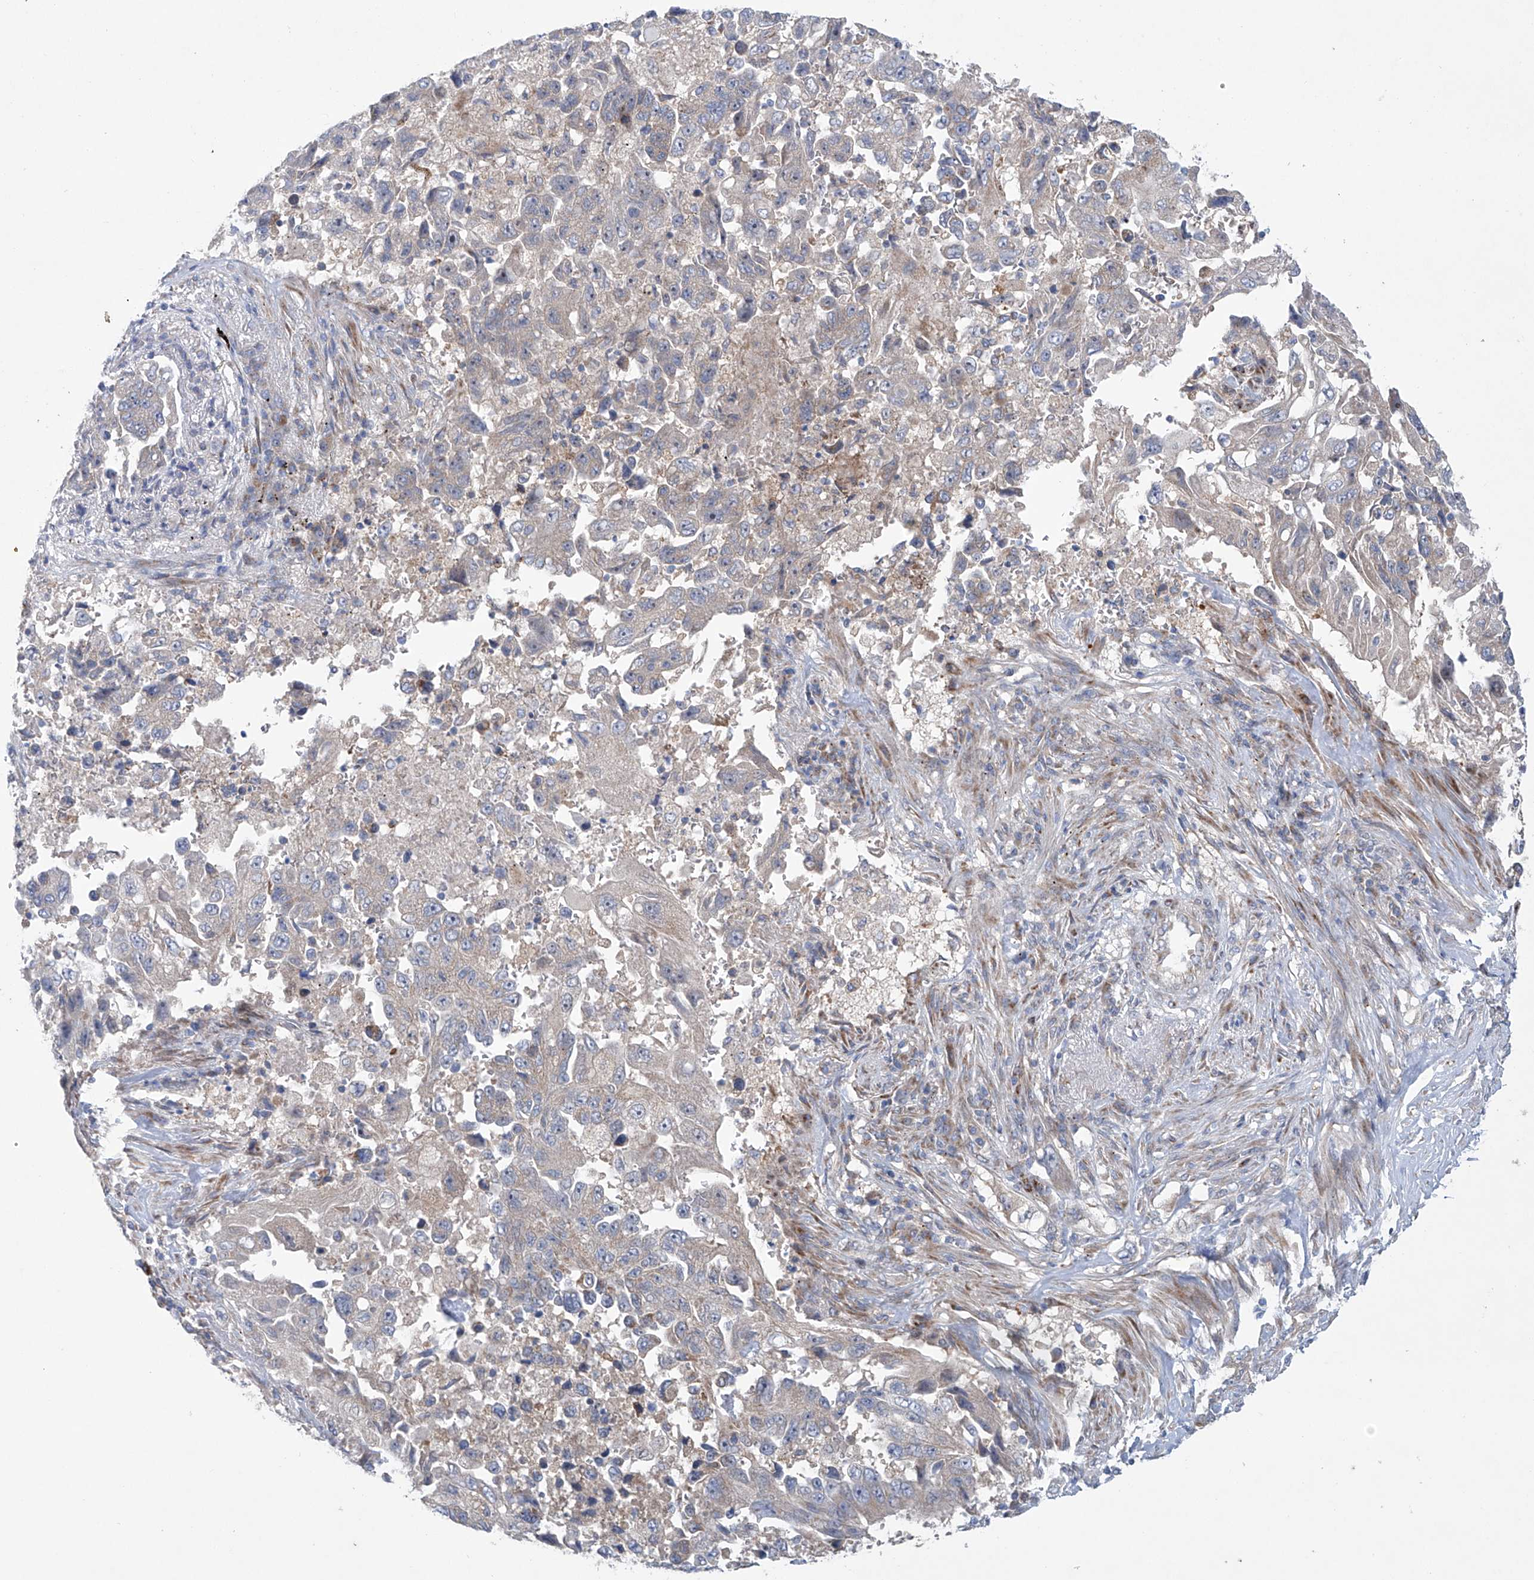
{"staining": {"intensity": "weak", "quantity": "<25%", "location": "cytoplasmic/membranous"}, "tissue": "lung cancer", "cell_type": "Tumor cells", "image_type": "cancer", "snomed": [{"axis": "morphology", "description": "Adenocarcinoma, NOS"}, {"axis": "topography", "description": "Lung"}], "caption": "High magnification brightfield microscopy of adenocarcinoma (lung) stained with DAB (brown) and counterstained with hematoxylin (blue): tumor cells show no significant expression.", "gene": "KLC4", "patient": {"sex": "female", "age": 51}}